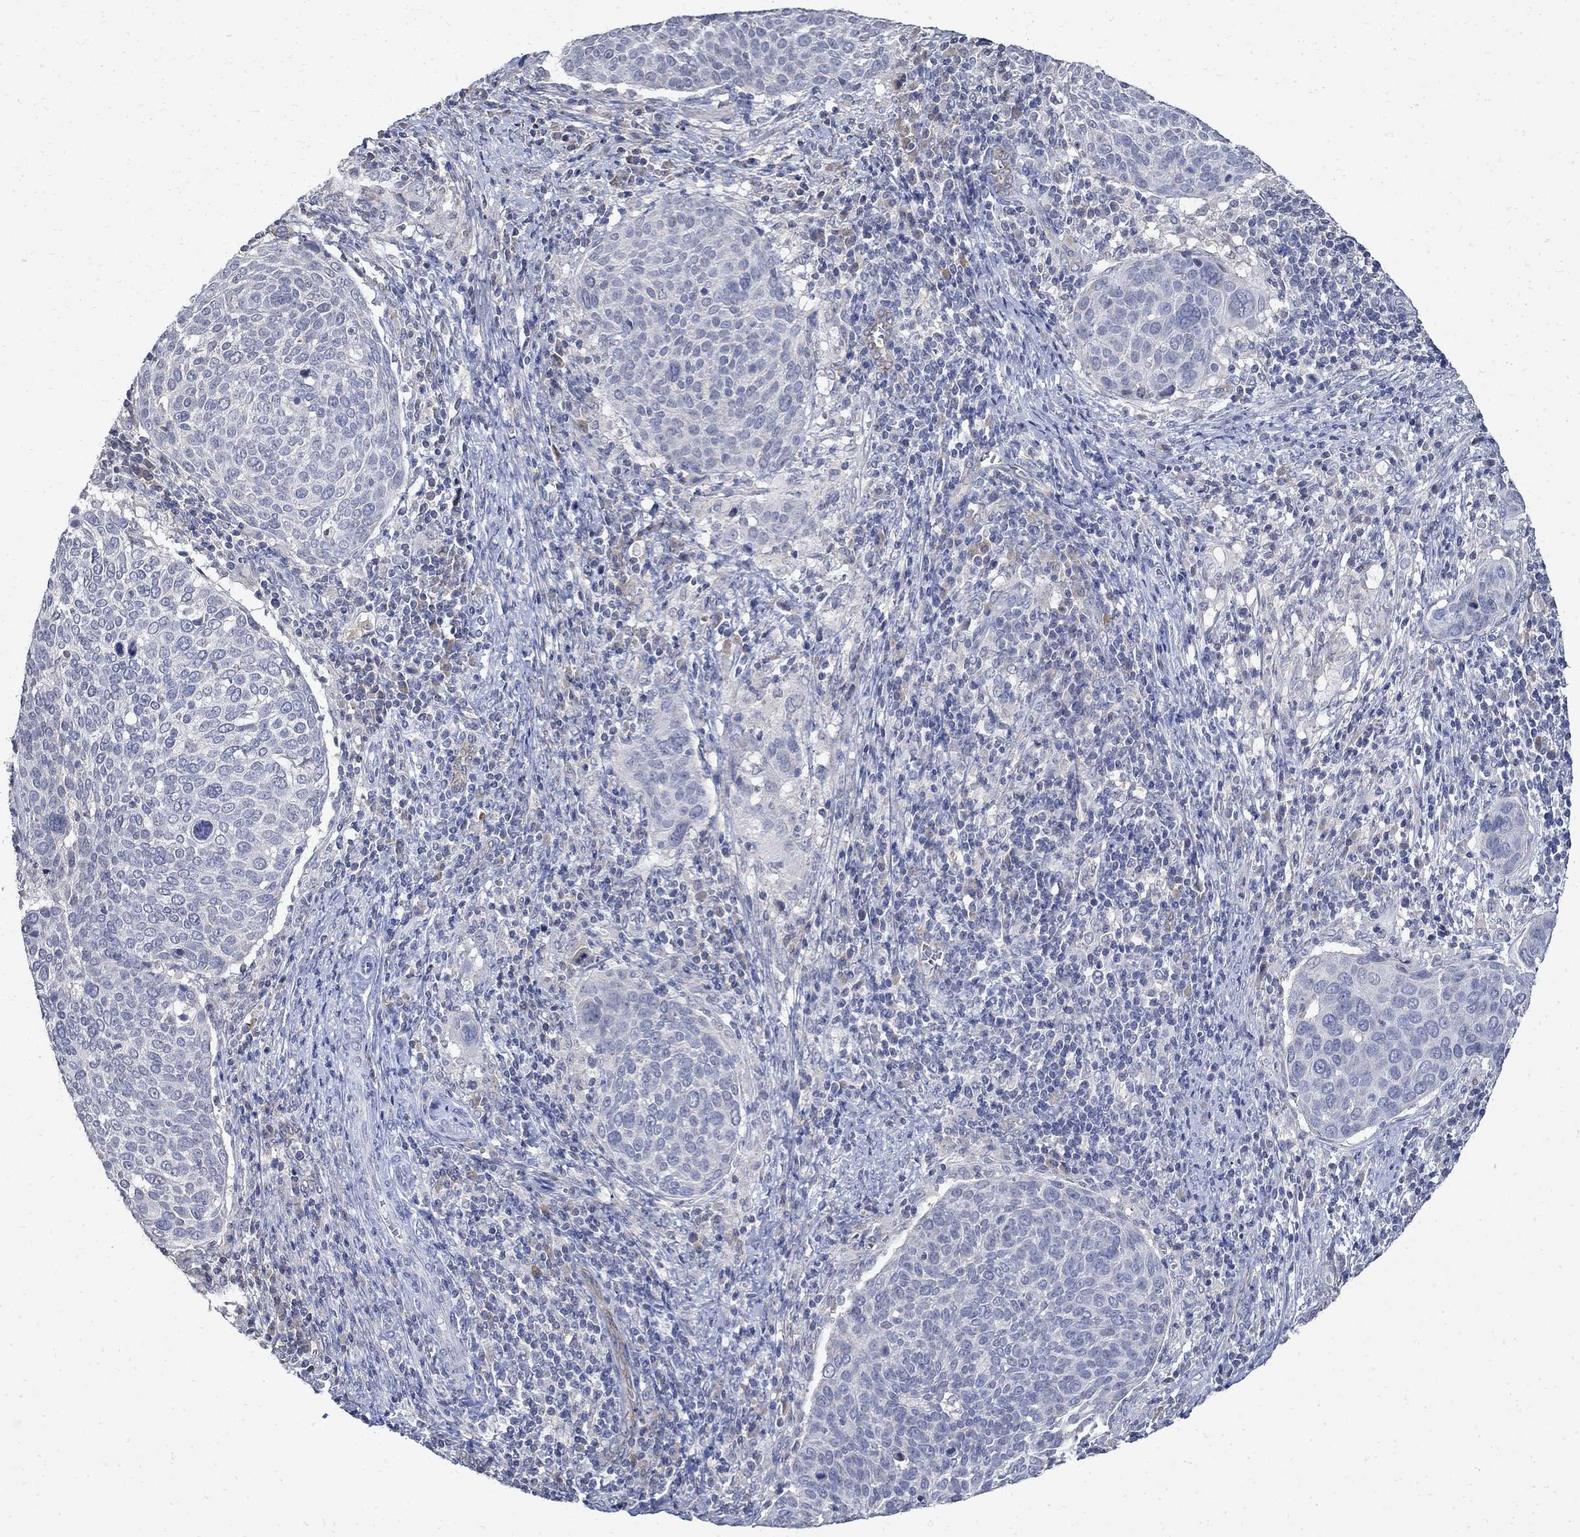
{"staining": {"intensity": "negative", "quantity": "none", "location": "none"}, "tissue": "cervical cancer", "cell_type": "Tumor cells", "image_type": "cancer", "snomed": [{"axis": "morphology", "description": "Squamous cell carcinoma, NOS"}, {"axis": "topography", "description": "Cervix"}], "caption": "Immunohistochemistry of cervical cancer demonstrates no staining in tumor cells. (DAB immunohistochemistry (IHC) with hematoxylin counter stain).", "gene": "TMEM169", "patient": {"sex": "female", "age": 39}}